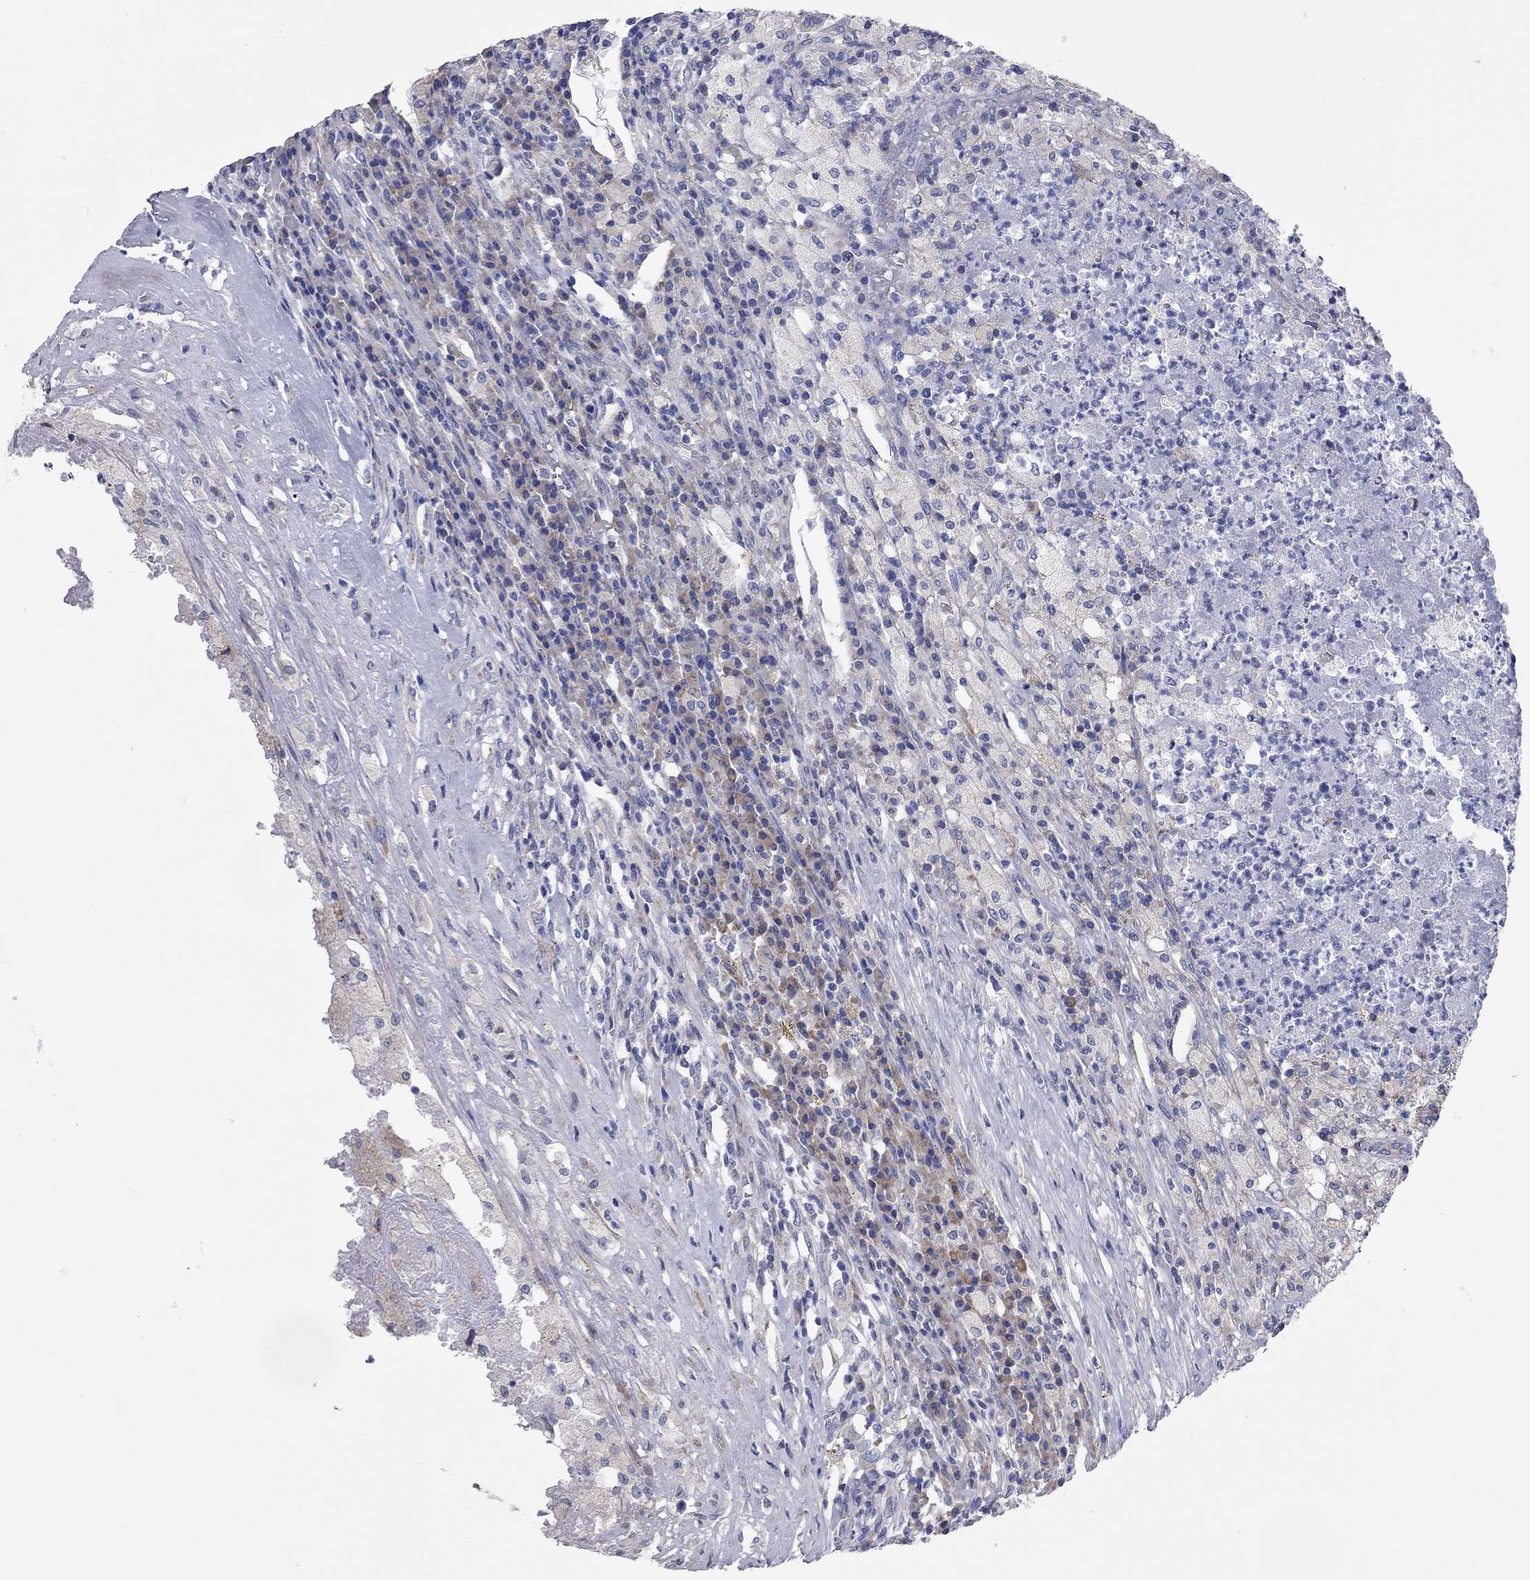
{"staining": {"intensity": "negative", "quantity": "none", "location": "none"}, "tissue": "testis cancer", "cell_type": "Tumor cells", "image_type": "cancer", "snomed": [{"axis": "morphology", "description": "Necrosis, NOS"}, {"axis": "morphology", "description": "Carcinoma, Embryonal, NOS"}, {"axis": "topography", "description": "Testis"}], "caption": "There is no significant positivity in tumor cells of testis cancer.", "gene": "XAGE2", "patient": {"sex": "male", "age": 19}}